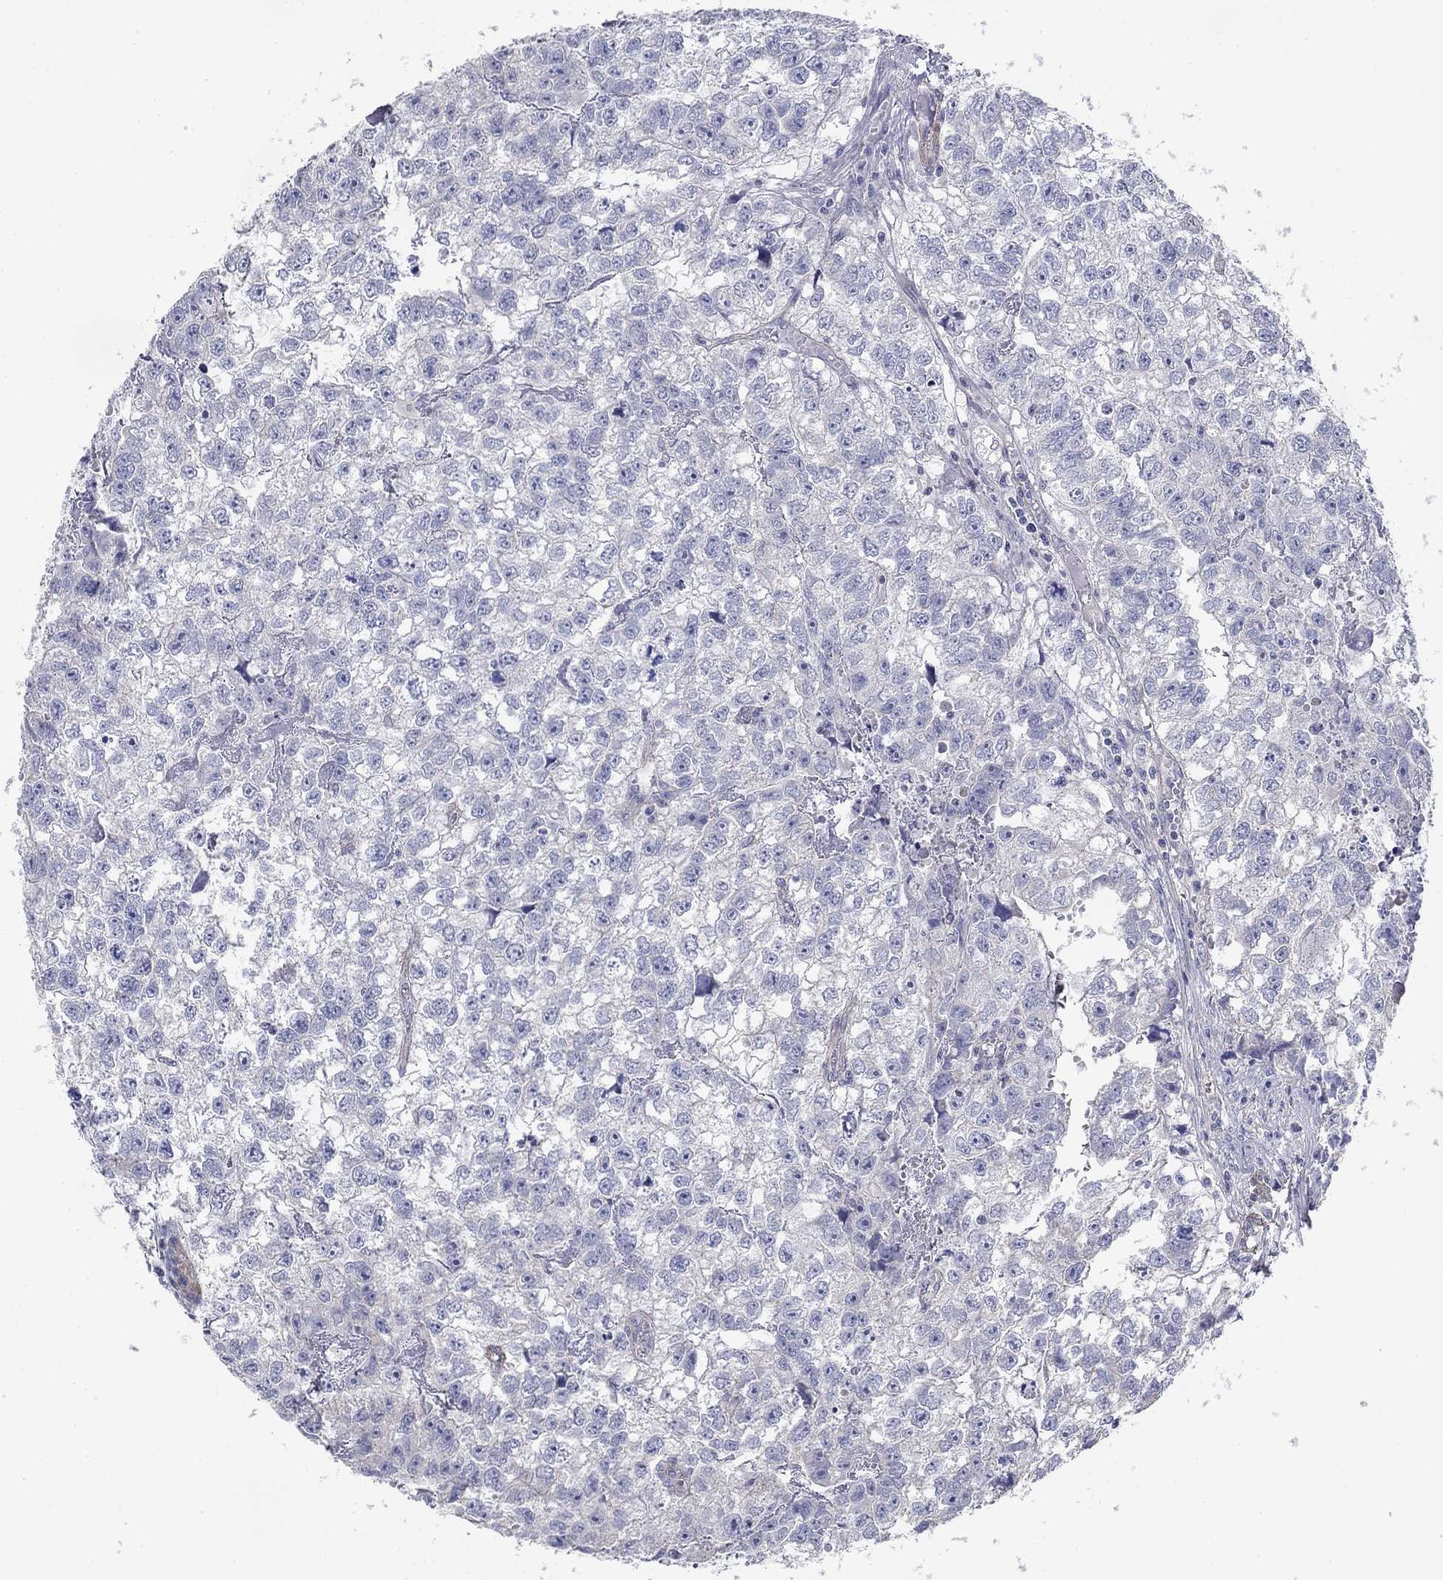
{"staining": {"intensity": "negative", "quantity": "none", "location": "none"}, "tissue": "testis cancer", "cell_type": "Tumor cells", "image_type": "cancer", "snomed": [{"axis": "morphology", "description": "Carcinoma, Embryonal, NOS"}, {"axis": "morphology", "description": "Teratoma, malignant, NOS"}, {"axis": "topography", "description": "Testis"}], "caption": "Embryonal carcinoma (testis) was stained to show a protein in brown. There is no significant staining in tumor cells. (Immunohistochemistry (ihc), brightfield microscopy, high magnification).", "gene": "GRK7", "patient": {"sex": "male", "age": 44}}